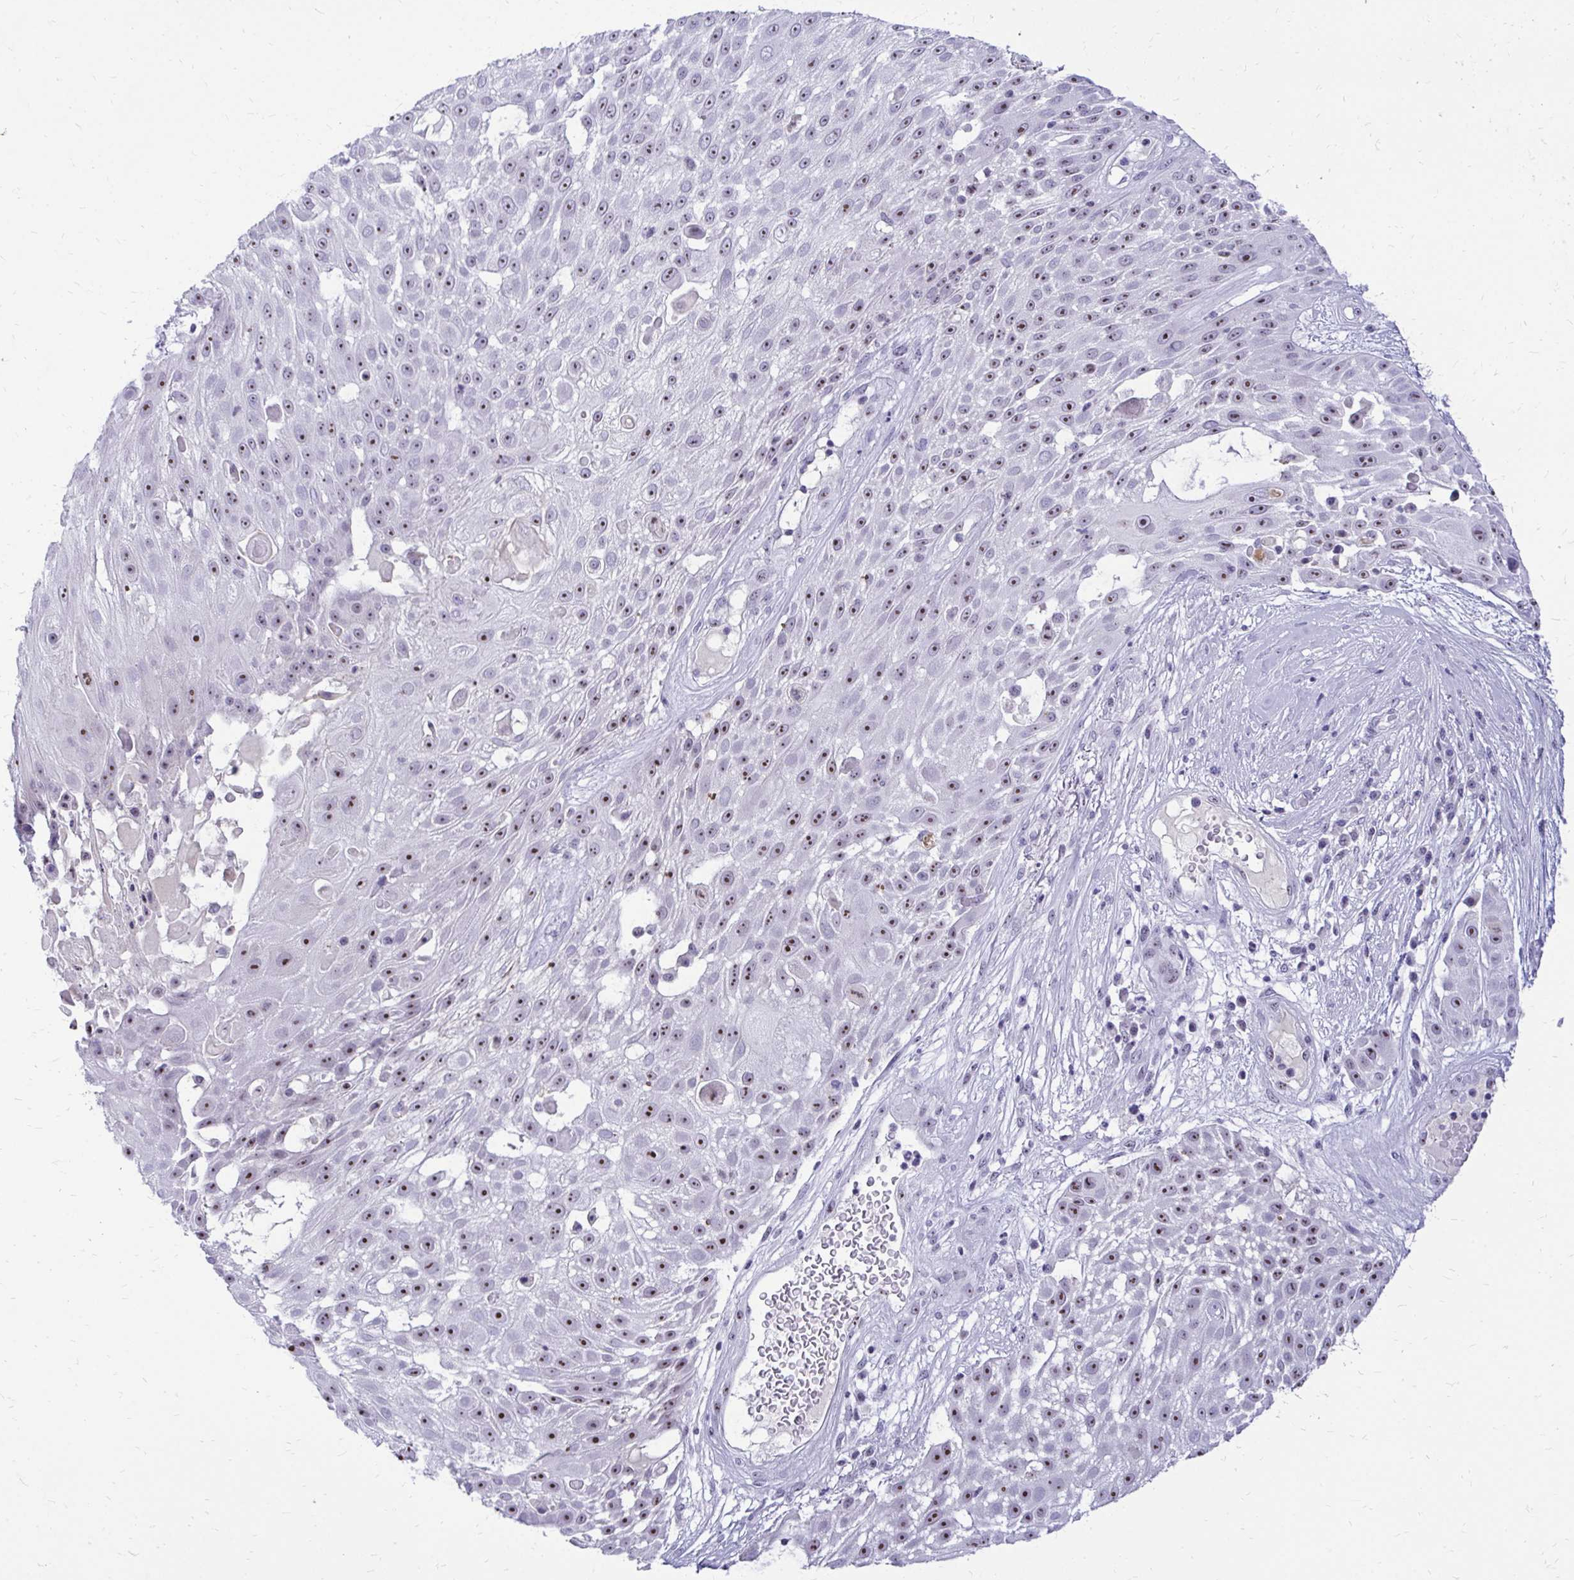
{"staining": {"intensity": "moderate", "quantity": "25%-75%", "location": "nuclear"}, "tissue": "skin cancer", "cell_type": "Tumor cells", "image_type": "cancer", "snomed": [{"axis": "morphology", "description": "Squamous cell carcinoma, NOS"}, {"axis": "topography", "description": "Skin"}], "caption": "This is a histology image of IHC staining of skin cancer (squamous cell carcinoma), which shows moderate staining in the nuclear of tumor cells.", "gene": "NIFK", "patient": {"sex": "female", "age": 86}}